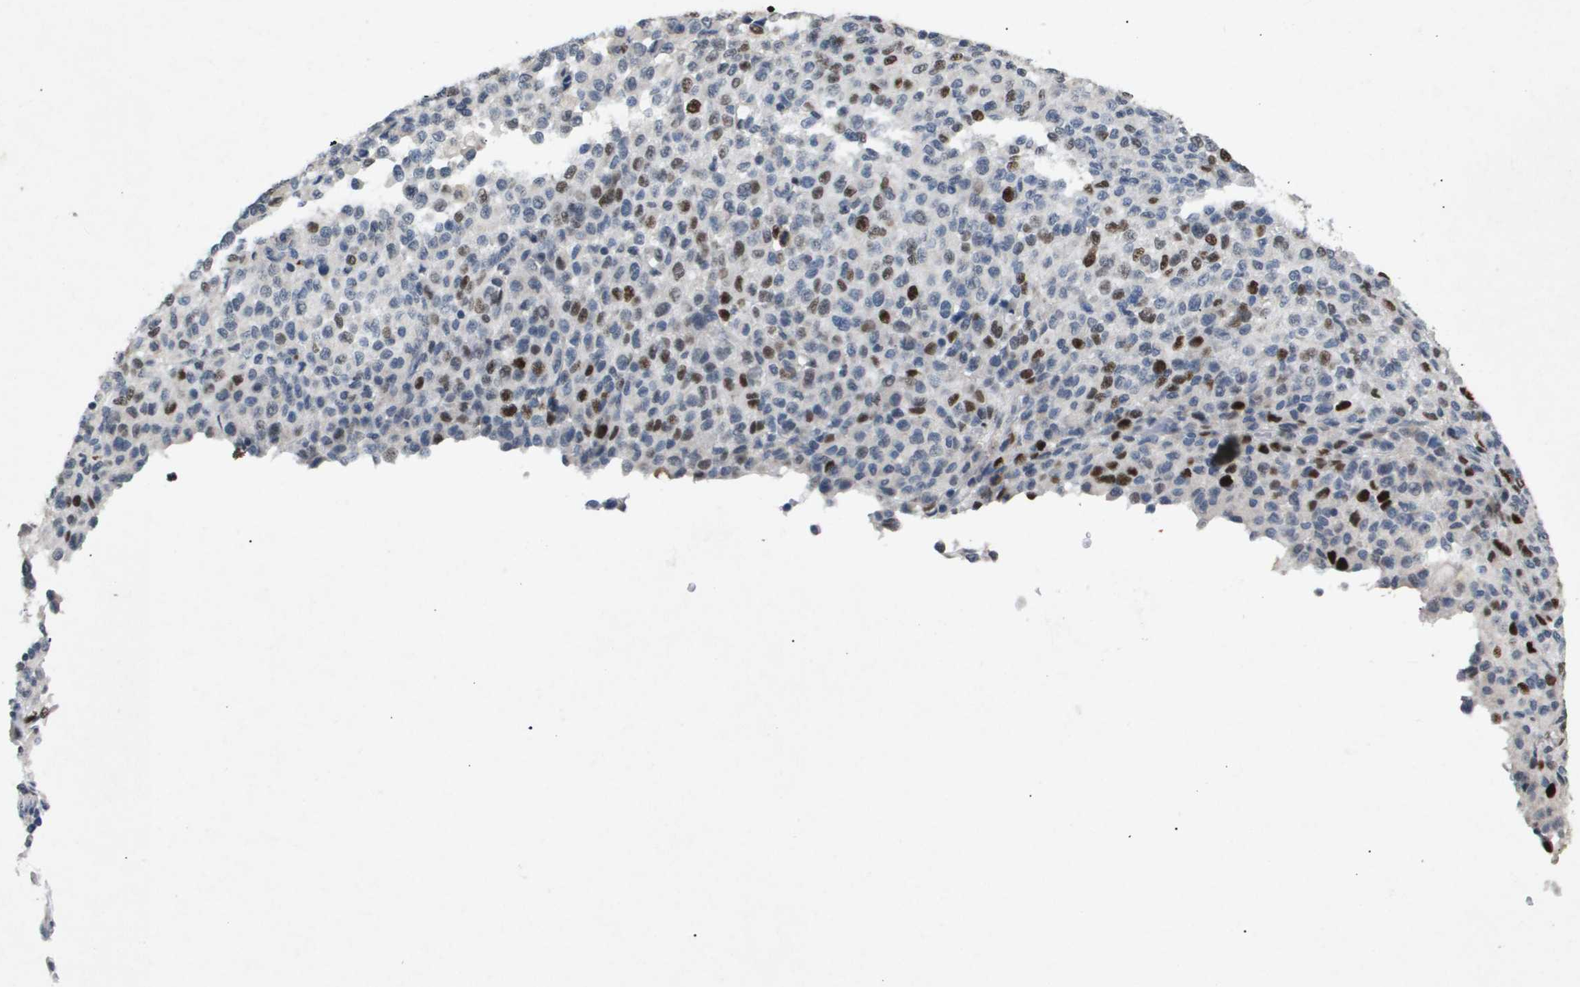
{"staining": {"intensity": "strong", "quantity": "<25%", "location": "nuclear"}, "tissue": "melanoma", "cell_type": "Tumor cells", "image_type": "cancer", "snomed": [{"axis": "morphology", "description": "Malignant melanoma, Metastatic site"}, {"axis": "topography", "description": "Pancreas"}], "caption": "This image demonstrates melanoma stained with immunohistochemistry (IHC) to label a protein in brown. The nuclear of tumor cells show strong positivity for the protein. Nuclei are counter-stained blue.", "gene": "ANAPC2", "patient": {"sex": "female", "age": 30}}